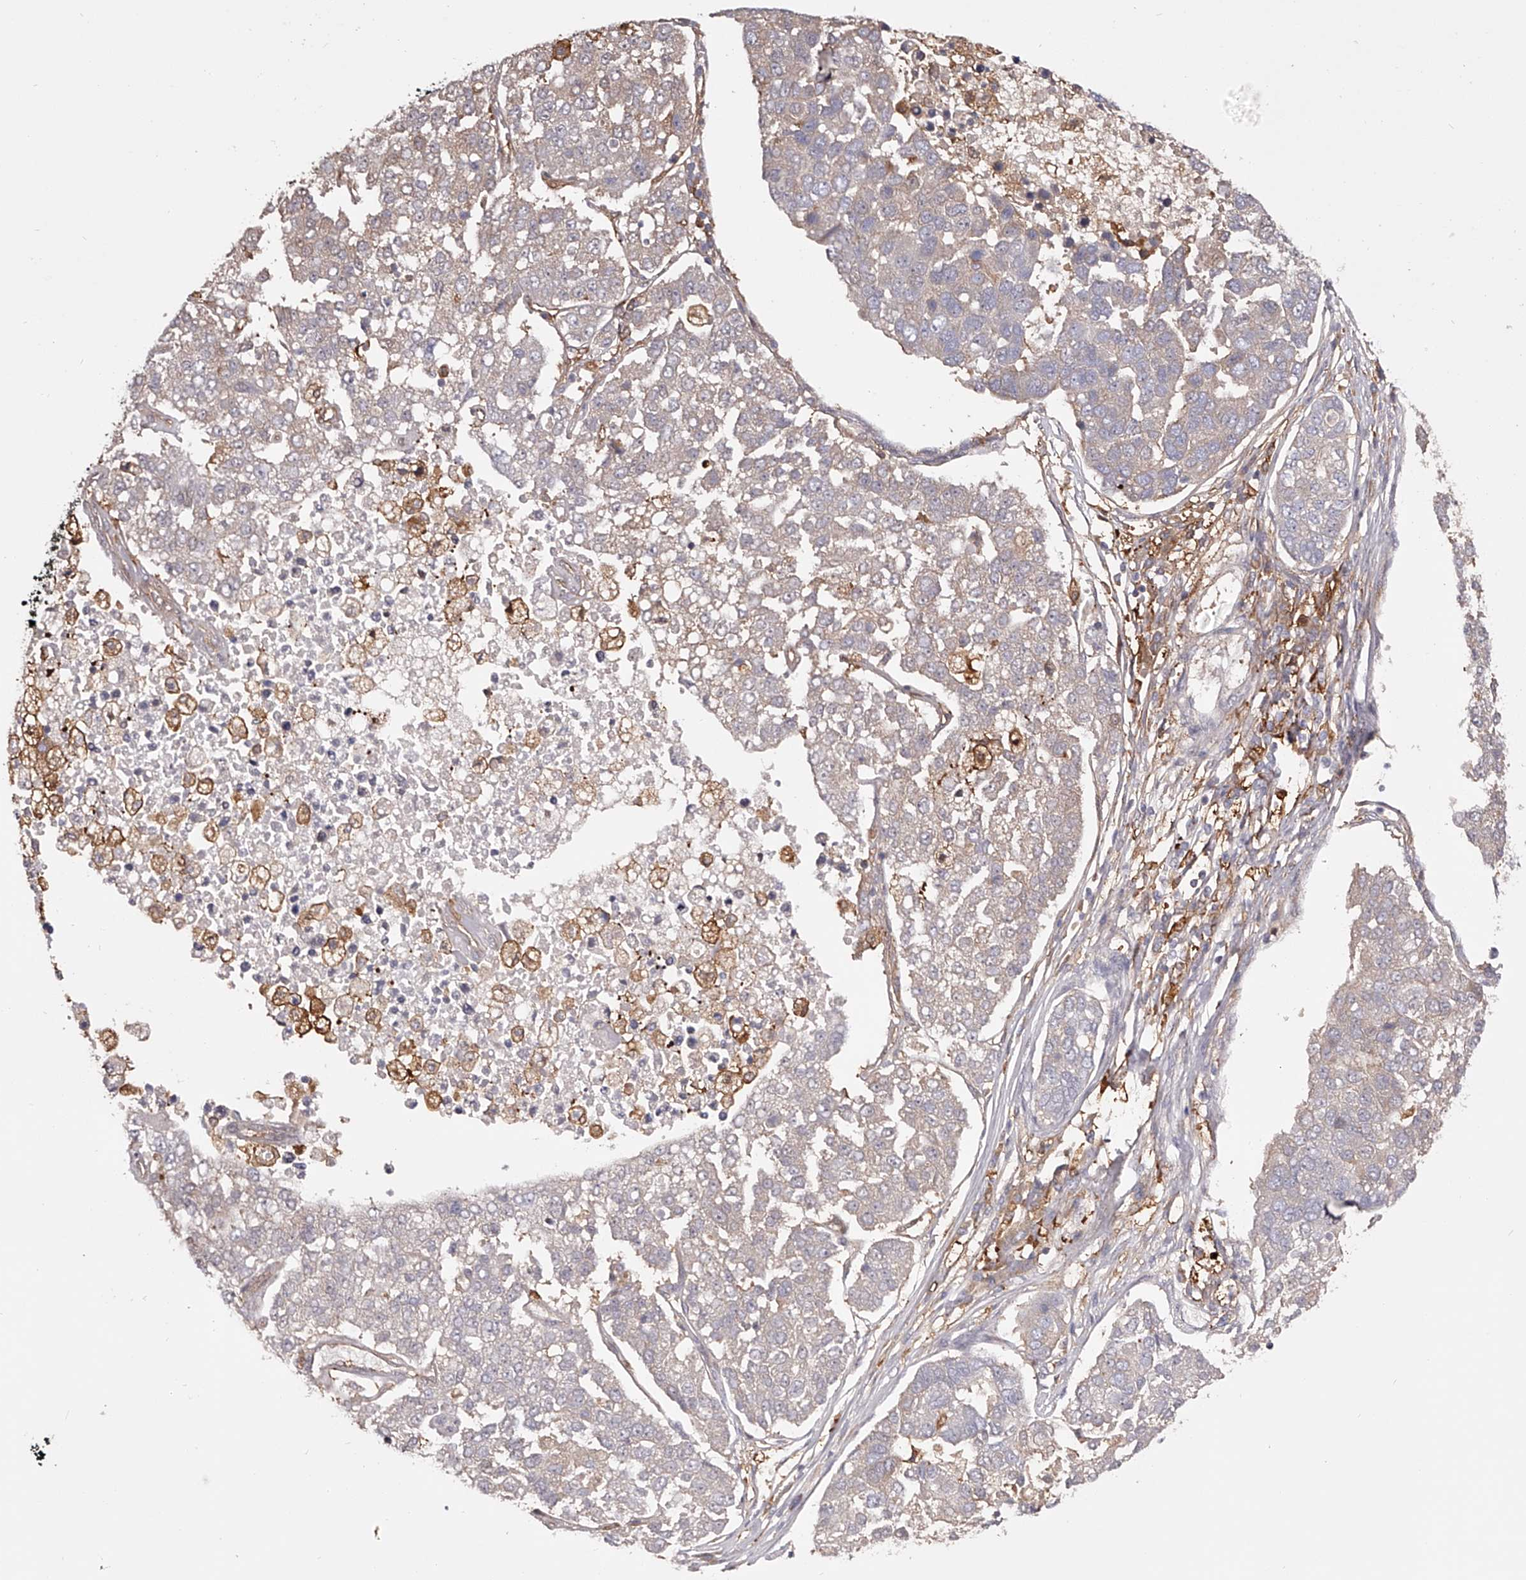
{"staining": {"intensity": "weak", "quantity": "25%-75%", "location": "cytoplasmic/membranous"}, "tissue": "pancreatic cancer", "cell_type": "Tumor cells", "image_type": "cancer", "snomed": [{"axis": "morphology", "description": "Adenocarcinoma, NOS"}, {"axis": "topography", "description": "Pancreas"}], "caption": "An IHC micrograph of tumor tissue is shown. Protein staining in brown labels weak cytoplasmic/membranous positivity in pancreatic cancer (adenocarcinoma) within tumor cells. The staining was performed using DAB, with brown indicating positive protein expression. Nuclei are stained blue with hematoxylin.", "gene": "LAP3", "patient": {"sex": "female", "age": 61}}